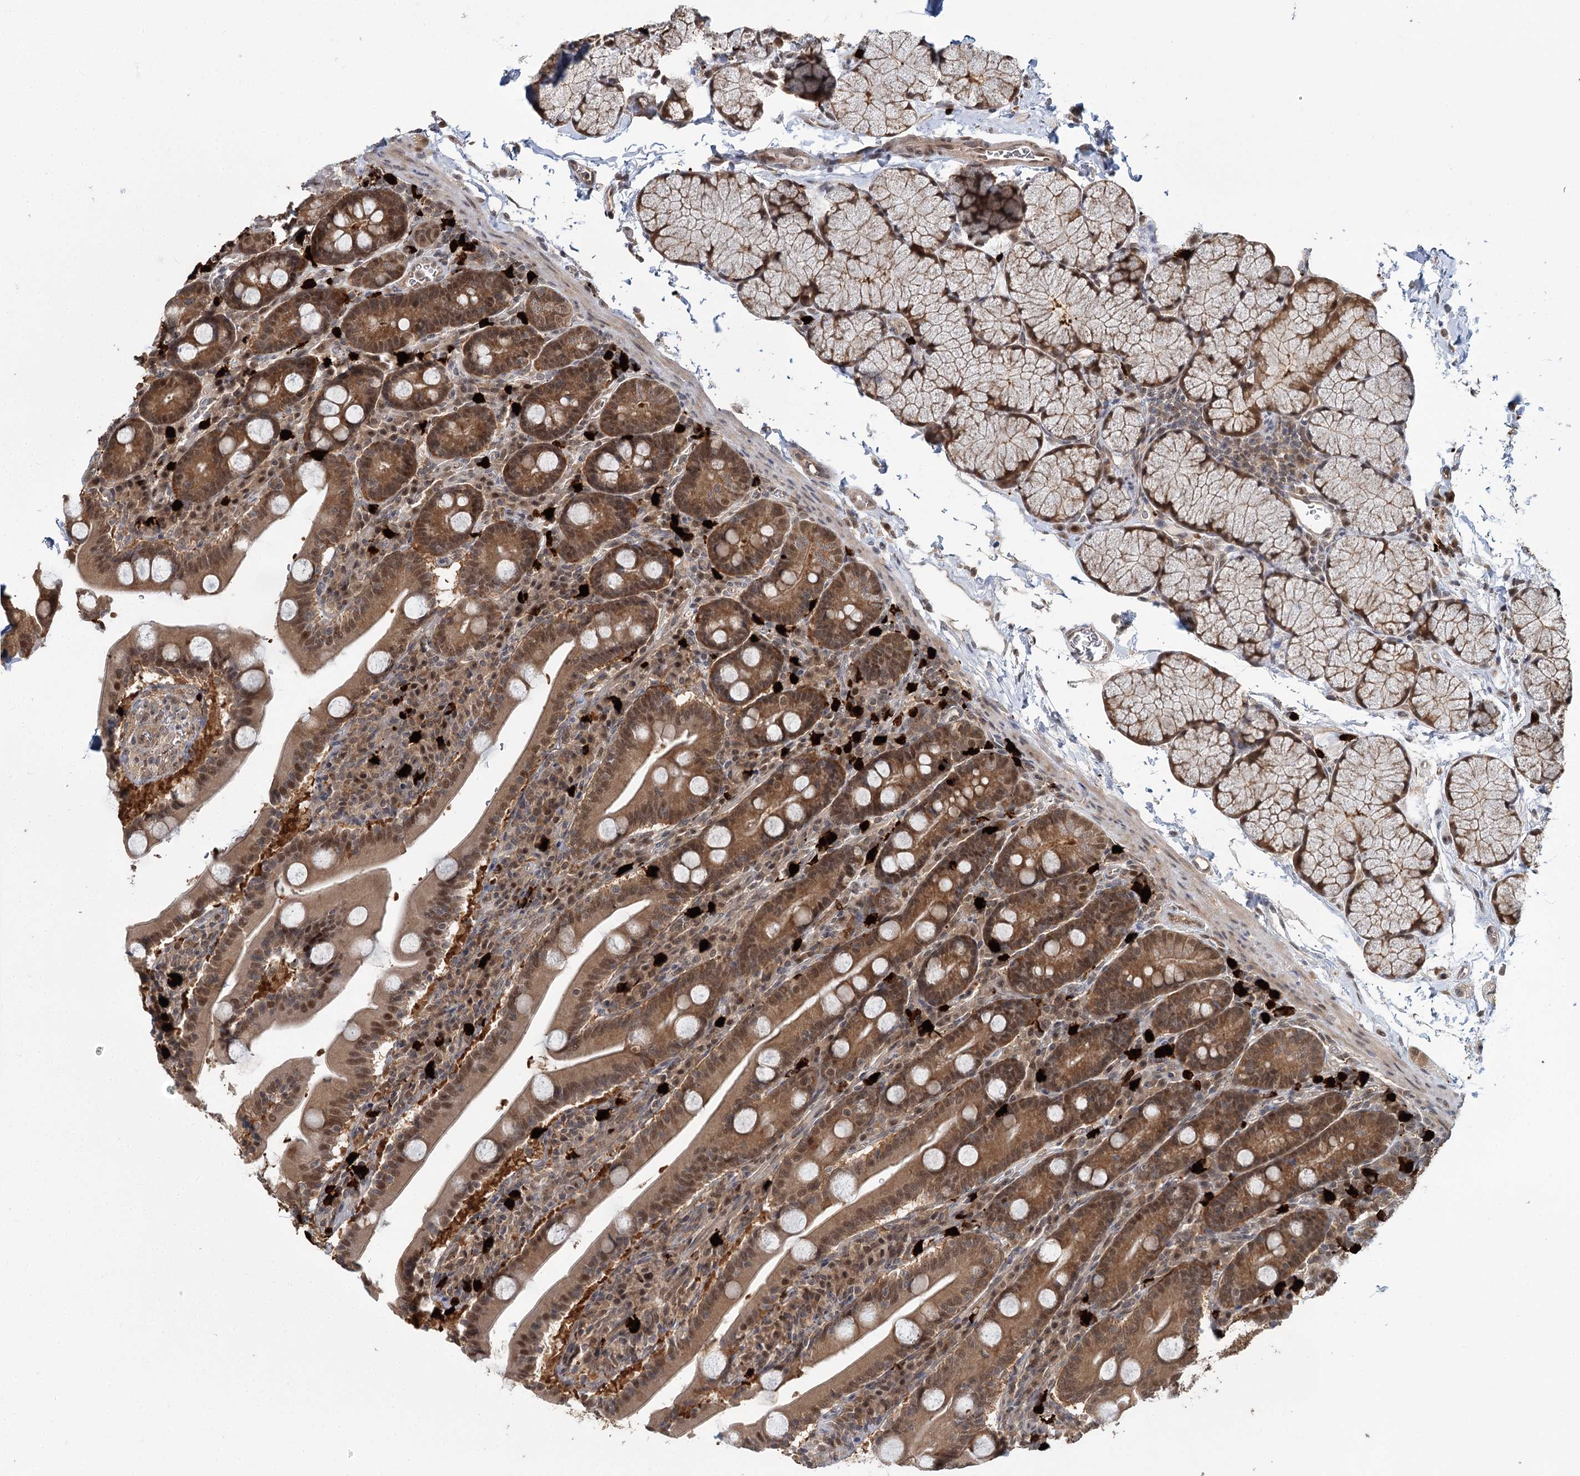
{"staining": {"intensity": "moderate", "quantity": ">75%", "location": "cytoplasmic/membranous,nuclear"}, "tissue": "duodenum", "cell_type": "Glandular cells", "image_type": "normal", "snomed": [{"axis": "morphology", "description": "Normal tissue, NOS"}, {"axis": "topography", "description": "Duodenum"}], "caption": "Glandular cells show medium levels of moderate cytoplasmic/membranous,nuclear expression in about >75% of cells in benign duodenum. (Stains: DAB in brown, nuclei in blue, Microscopy: brightfield microscopy at high magnification).", "gene": "N6AMT1", "patient": {"sex": "male", "age": 35}}